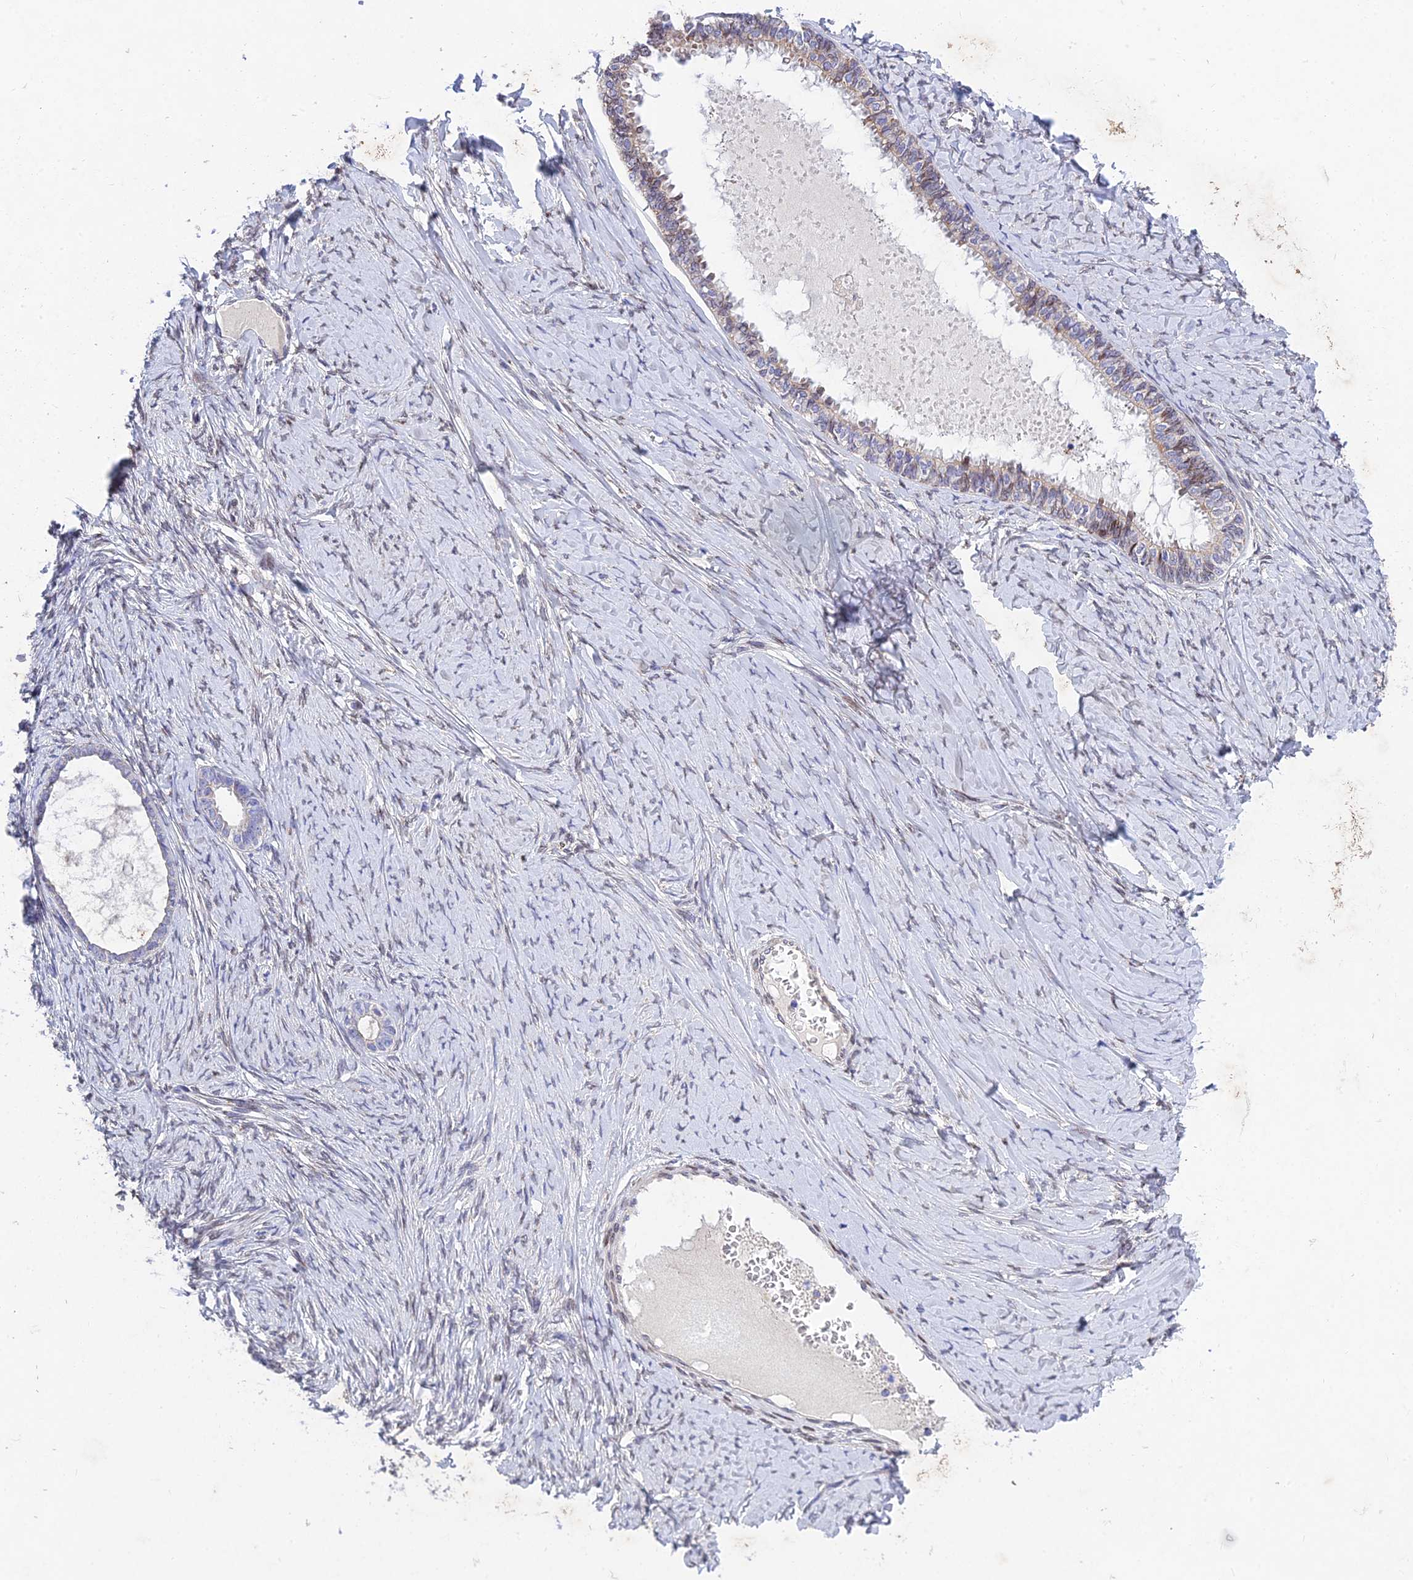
{"staining": {"intensity": "negative", "quantity": "none", "location": "none"}, "tissue": "ovarian cancer", "cell_type": "Tumor cells", "image_type": "cancer", "snomed": [{"axis": "morphology", "description": "Cystadenocarcinoma, serous, NOS"}, {"axis": "topography", "description": "Ovary"}], "caption": "There is no significant expression in tumor cells of ovarian cancer (serous cystadenocarcinoma).", "gene": "MGAT2", "patient": {"sex": "female", "age": 79}}